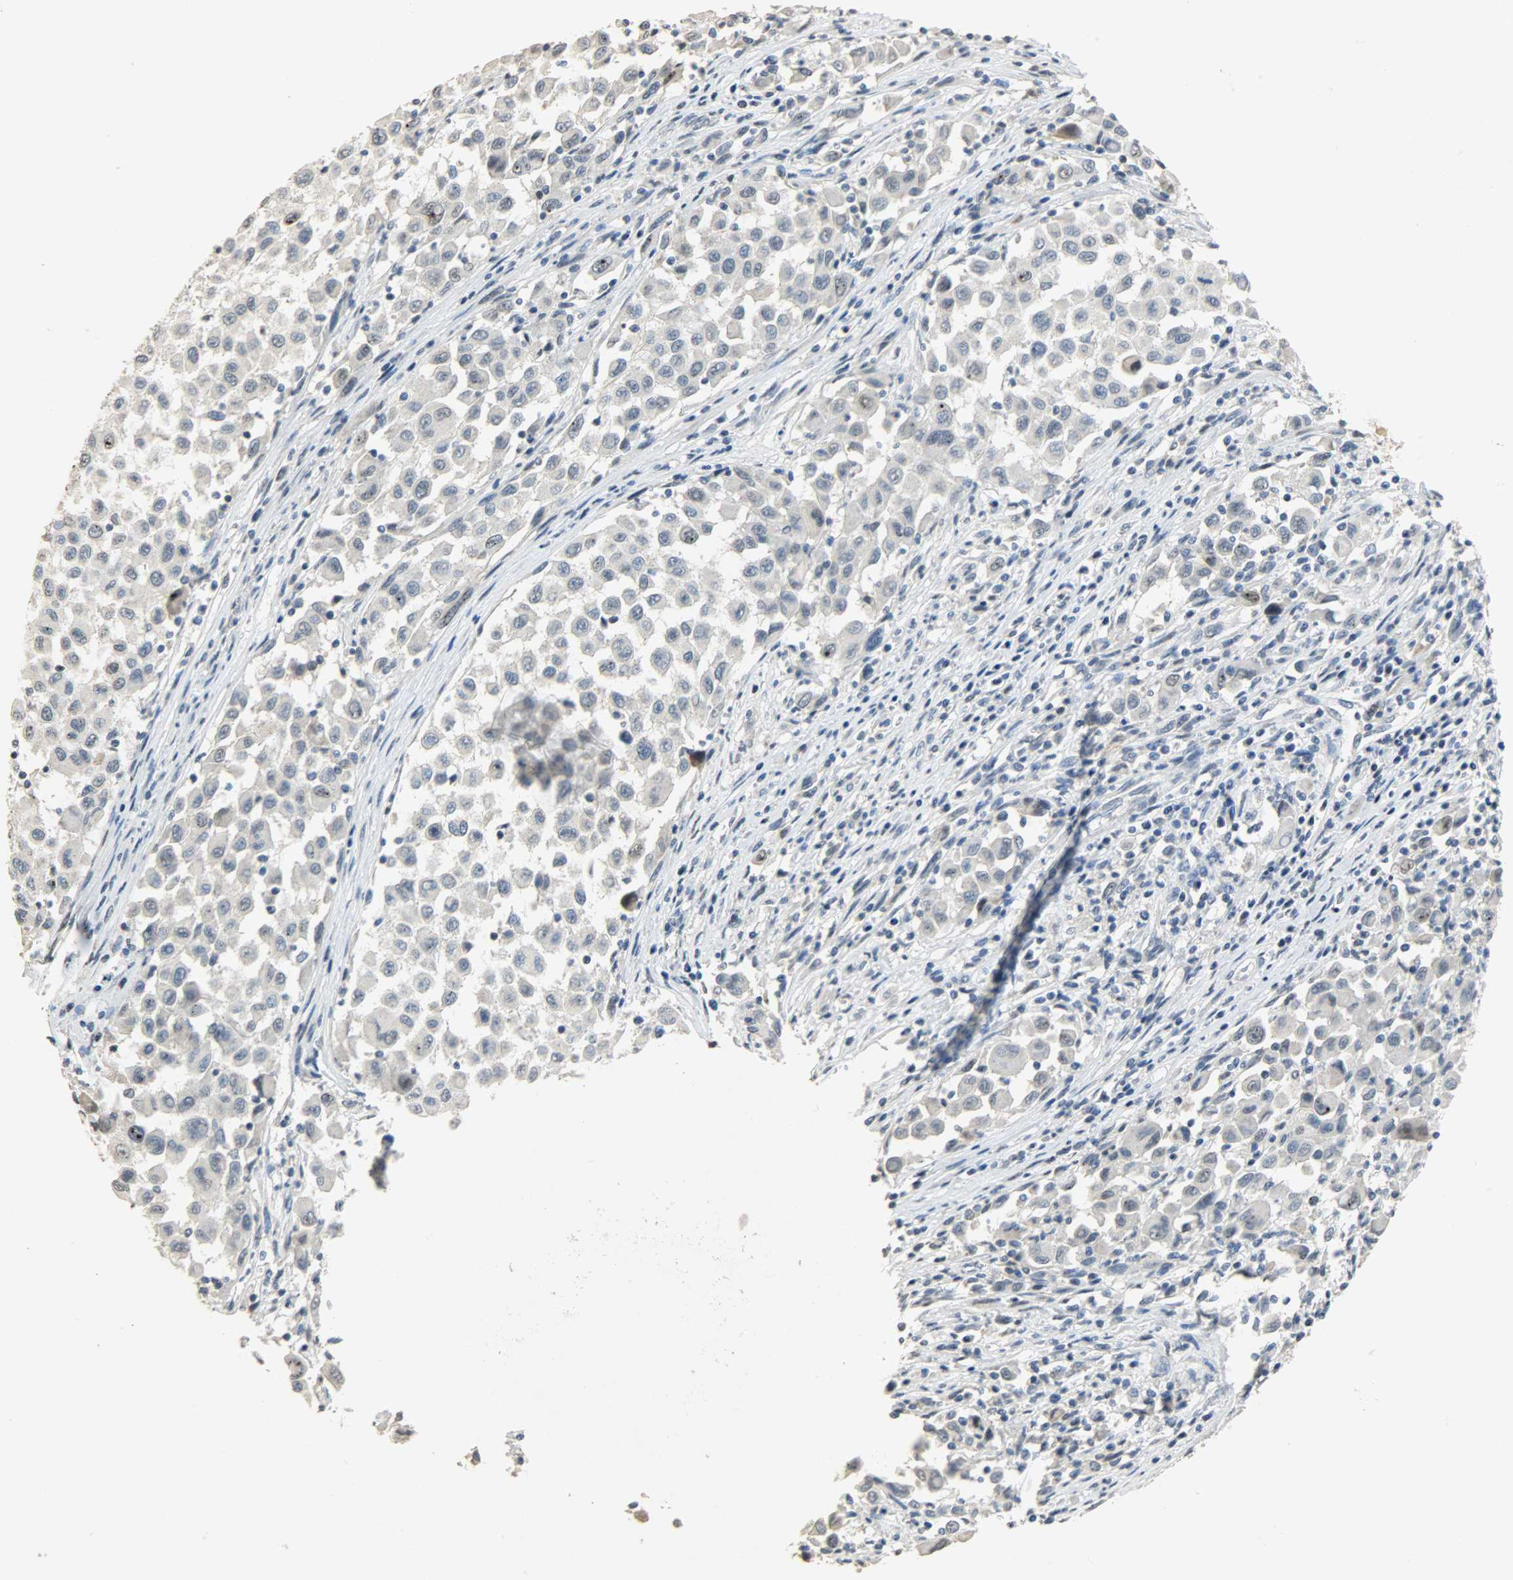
{"staining": {"intensity": "negative", "quantity": "none", "location": "none"}, "tissue": "melanoma", "cell_type": "Tumor cells", "image_type": "cancer", "snomed": [{"axis": "morphology", "description": "Malignant melanoma, Metastatic site"}, {"axis": "topography", "description": "Lymph node"}], "caption": "Photomicrograph shows no protein expression in tumor cells of melanoma tissue.", "gene": "DNAJB6", "patient": {"sex": "male", "age": 61}}